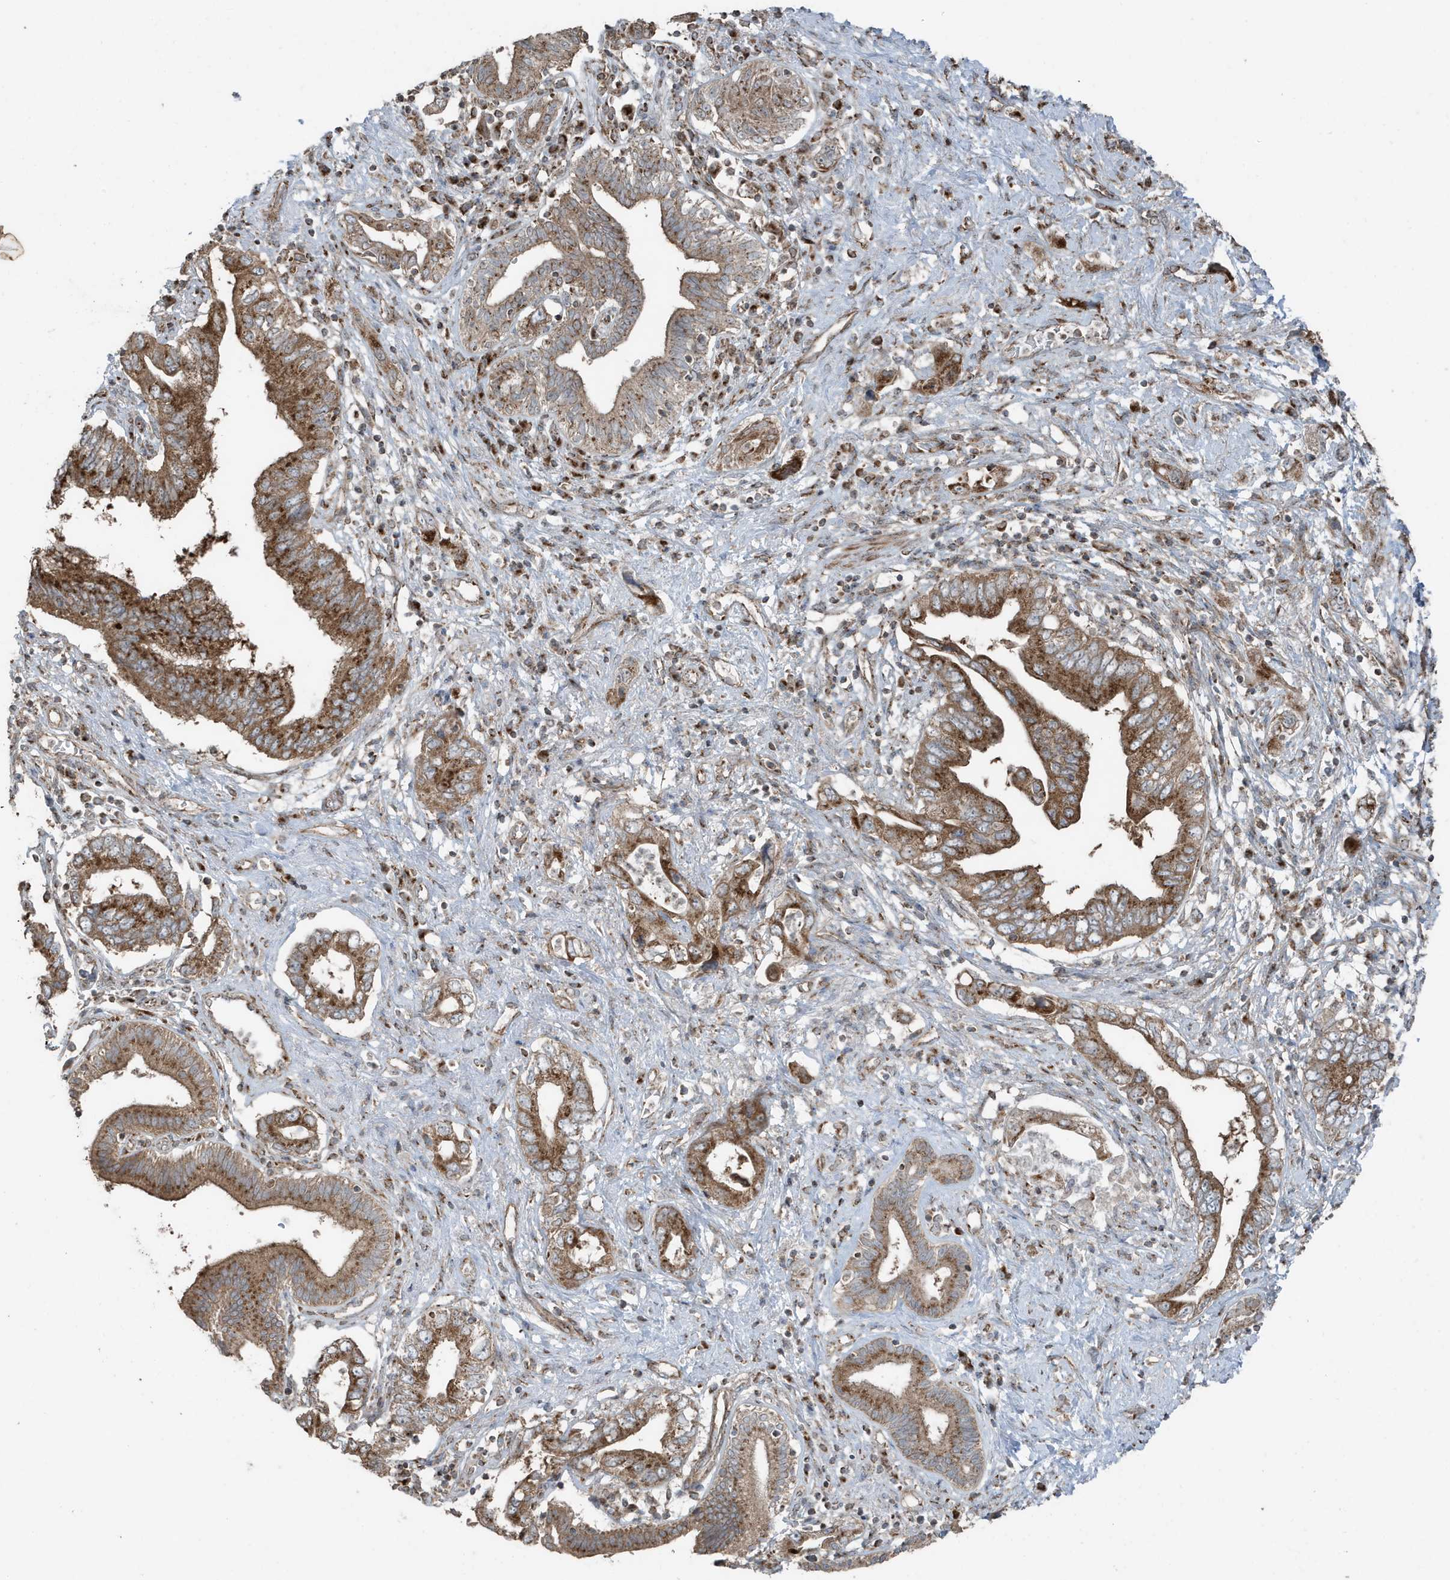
{"staining": {"intensity": "moderate", "quantity": ">75%", "location": "cytoplasmic/membranous"}, "tissue": "pancreatic cancer", "cell_type": "Tumor cells", "image_type": "cancer", "snomed": [{"axis": "morphology", "description": "Adenocarcinoma, NOS"}, {"axis": "topography", "description": "Pancreas"}], "caption": "Human adenocarcinoma (pancreatic) stained with a protein marker shows moderate staining in tumor cells.", "gene": "GOLGA4", "patient": {"sex": "female", "age": 73}}